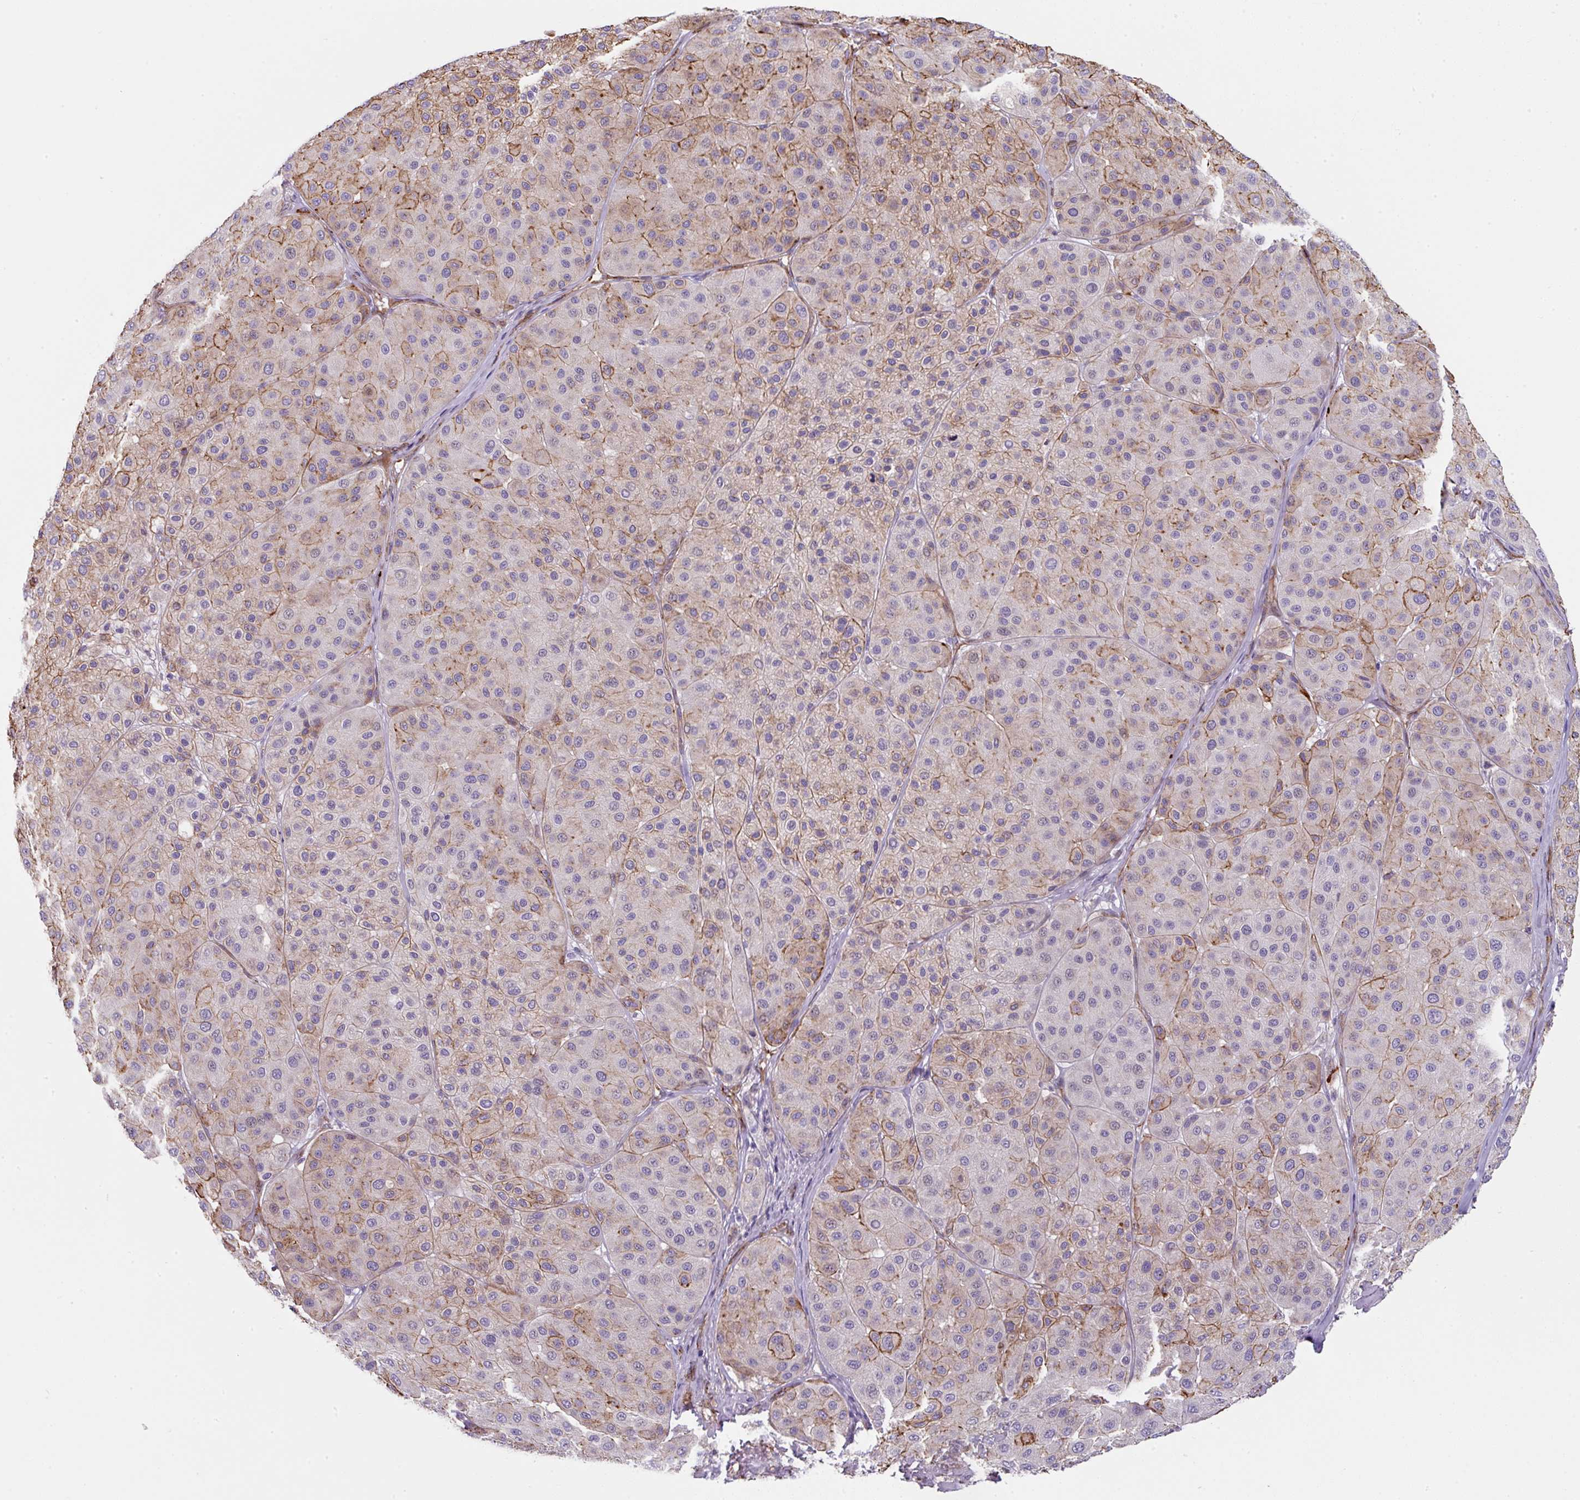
{"staining": {"intensity": "moderate", "quantity": "<25%", "location": "cytoplasmic/membranous"}, "tissue": "melanoma", "cell_type": "Tumor cells", "image_type": "cancer", "snomed": [{"axis": "morphology", "description": "Malignant melanoma, Metastatic site"}, {"axis": "topography", "description": "Smooth muscle"}], "caption": "DAB immunohistochemical staining of malignant melanoma (metastatic site) shows moderate cytoplasmic/membranous protein staining in about <25% of tumor cells. (IHC, brightfield microscopy, high magnification).", "gene": "ANKUB1", "patient": {"sex": "male", "age": 41}}